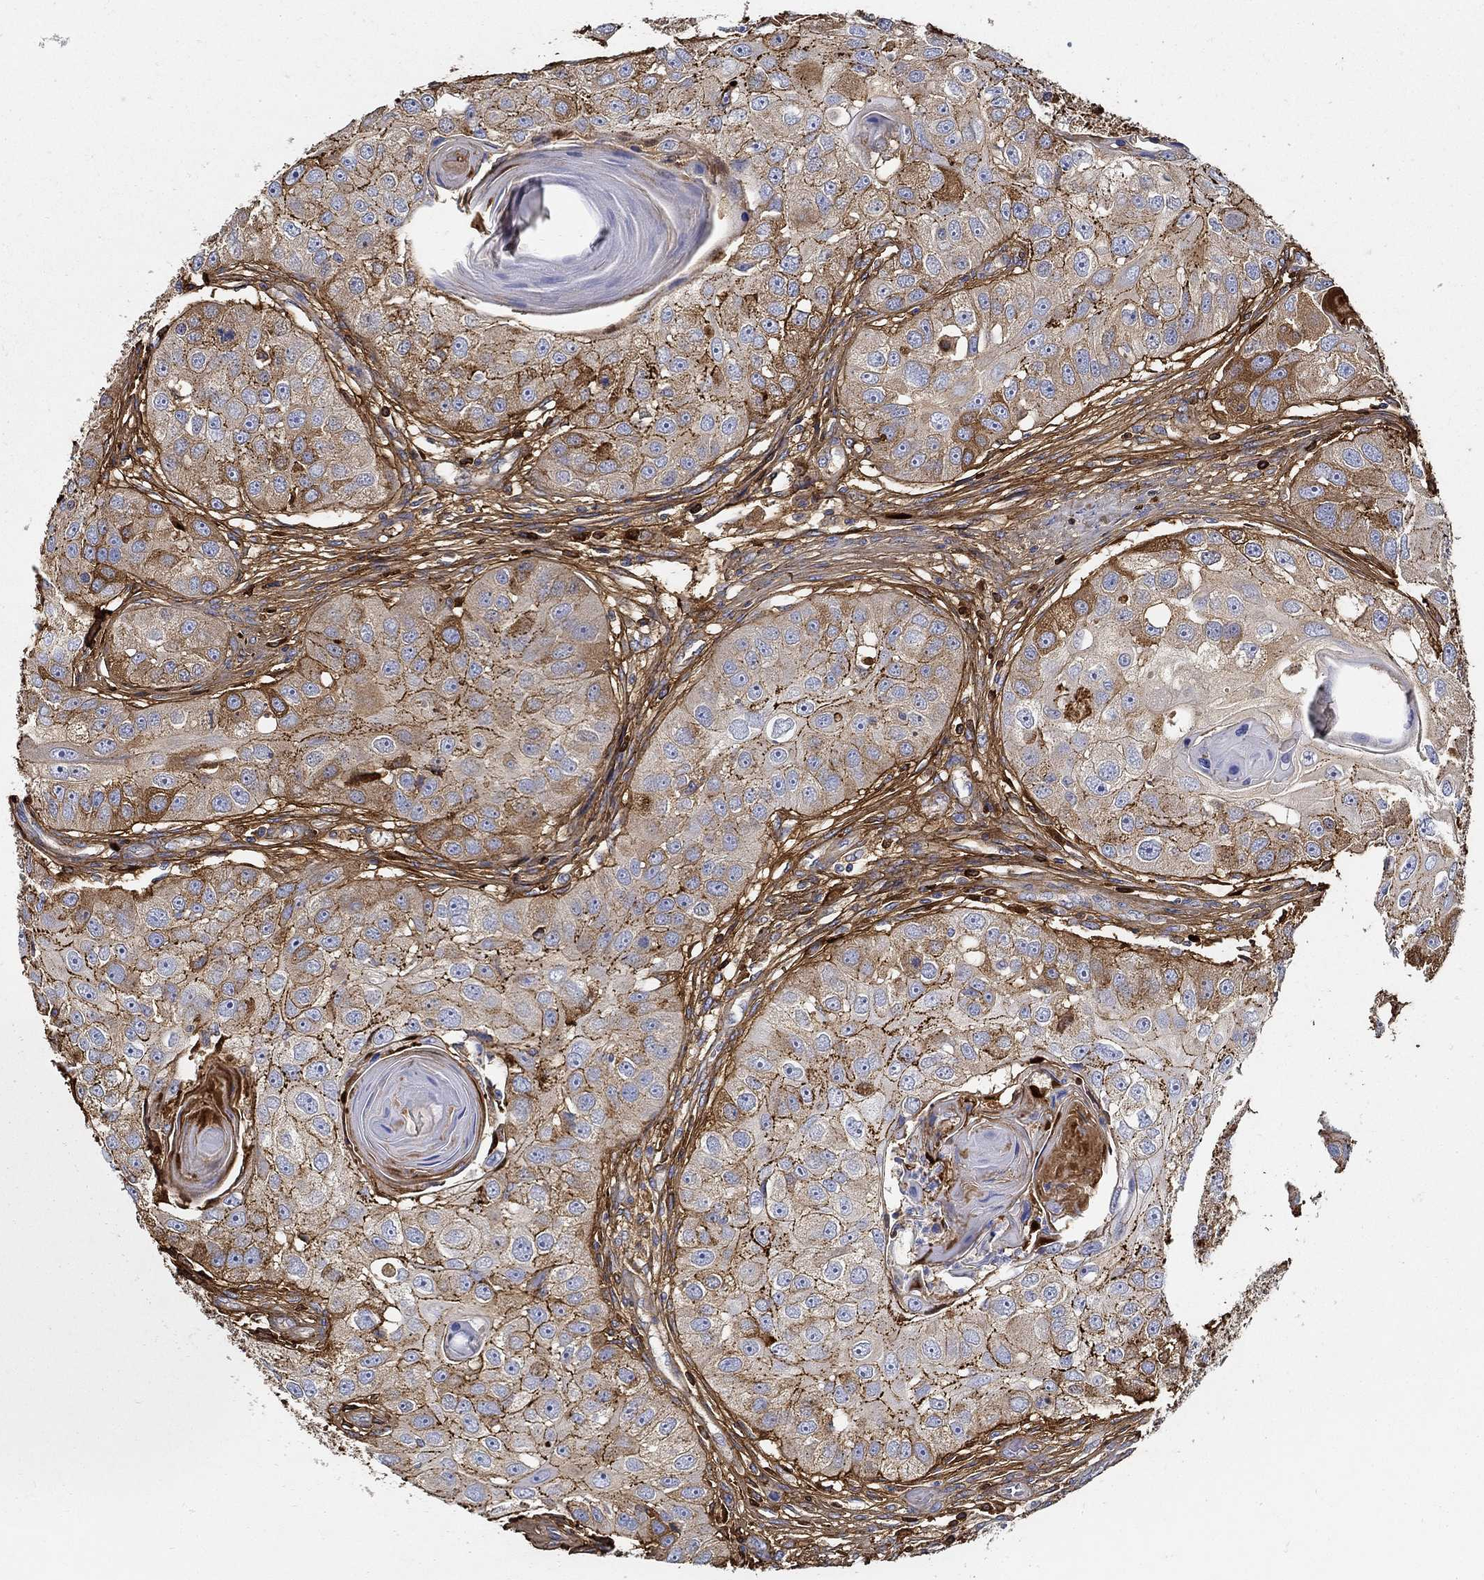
{"staining": {"intensity": "moderate", "quantity": ">75%", "location": "cytoplasmic/membranous"}, "tissue": "head and neck cancer", "cell_type": "Tumor cells", "image_type": "cancer", "snomed": [{"axis": "morphology", "description": "Normal tissue, NOS"}, {"axis": "morphology", "description": "Squamous cell carcinoma, NOS"}, {"axis": "topography", "description": "Skeletal muscle"}, {"axis": "topography", "description": "Head-Neck"}], "caption": "Tumor cells display medium levels of moderate cytoplasmic/membranous staining in about >75% of cells in squamous cell carcinoma (head and neck).", "gene": "TGFBI", "patient": {"sex": "male", "age": 51}}